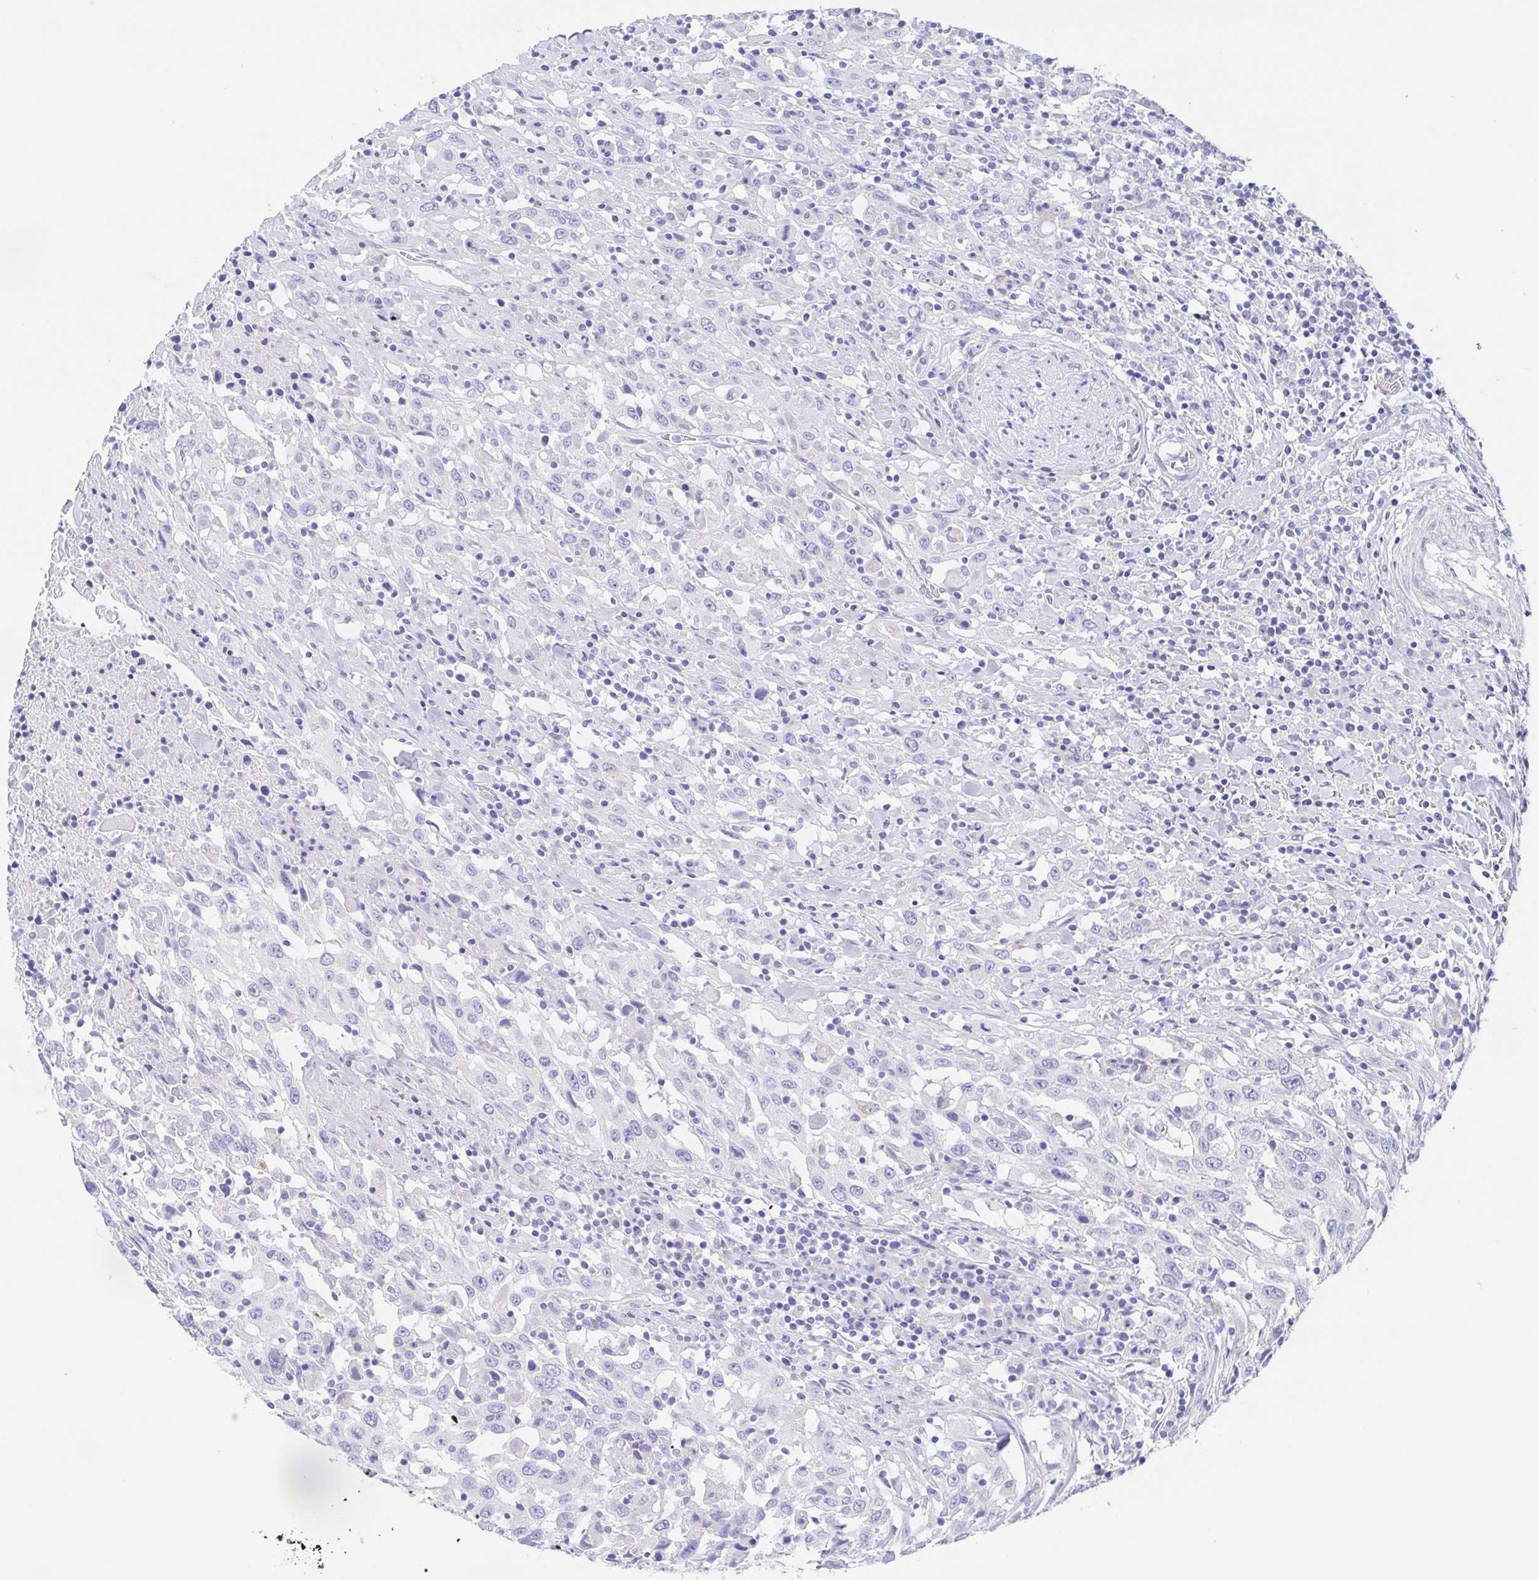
{"staining": {"intensity": "negative", "quantity": "none", "location": "none"}, "tissue": "urothelial cancer", "cell_type": "Tumor cells", "image_type": "cancer", "snomed": [{"axis": "morphology", "description": "Urothelial carcinoma, High grade"}, {"axis": "topography", "description": "Urinary bladder"}], "caption": "There is no significant positivity in tumor cells of urothelial cancer.", "gene": "SCG3", "patient": {"sex": "male", "age": 61}}